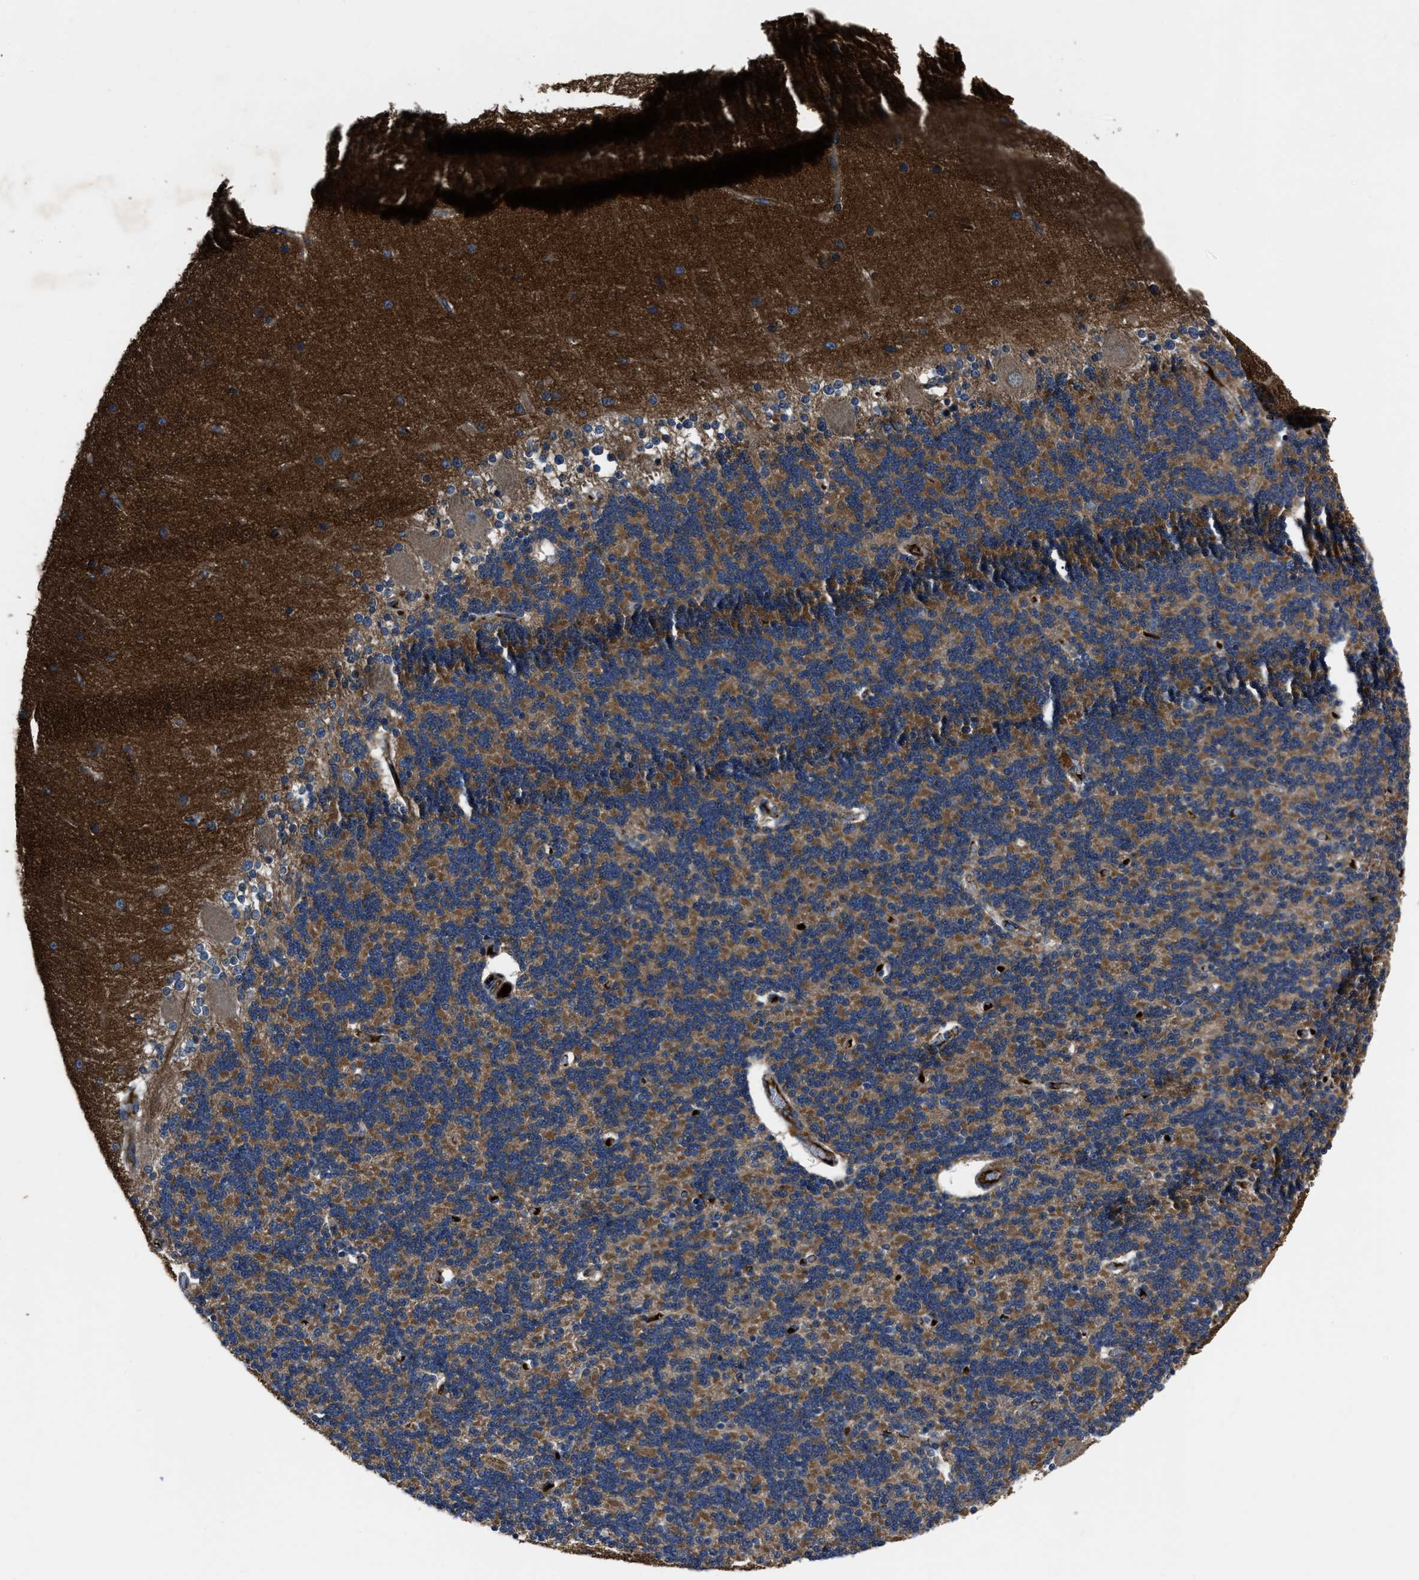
{"staining": {"intensity": "moderate", "quantity": ">75%", "location": "cytoplasmic/membranous"}, "tissue": "cerebellum", "cell_type": "Cells in granular layer", "image_type": "normal", "snomed": [{"axis": "morphology", "description": "Normal tissue, NOS"}, {"axis": "topography", "description": "Cerebellum"}], "caption": "An IHC image of normal tissue is shown. Protein staining in brown shows moderate cytoplasmic/membranous positivity in cerebellum within cells in granular layer. (brown staining indicates protein expression, while blue staining denotes nuclei).", "gene": "ERC1", "patient": {"sex": "female", "age": 54}}